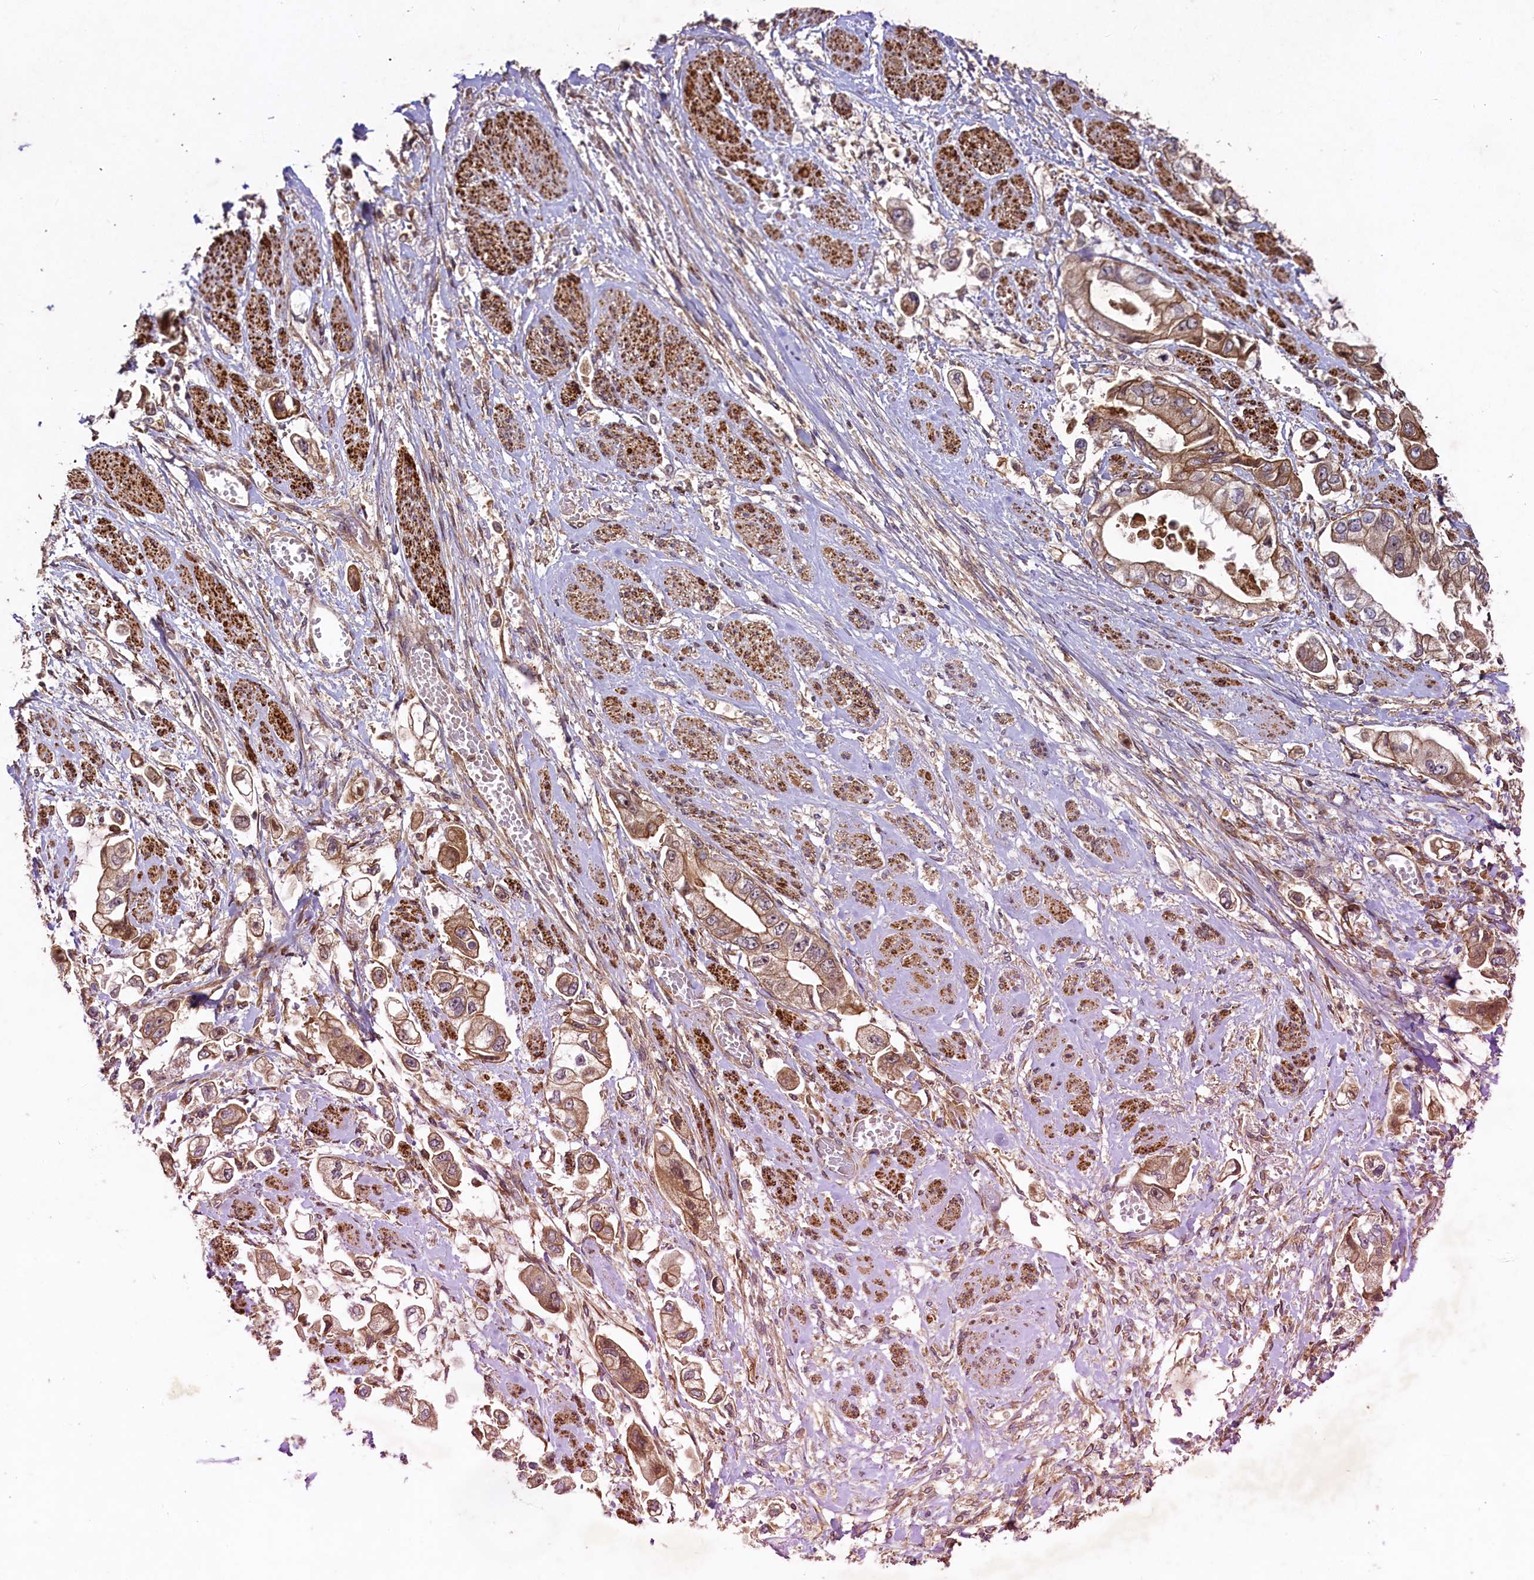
{"staining": {"intensity": "moderate", "quantity": ">75%", "location": "cytoplasmic/membranous"}, "tissue": "stomach cancer", "cell_type": "Tumor cells", "image_type": "cancer", "snomed": [{"axis": "morphology", "description": "Adenocarcinoma, NOS"}, {"axis": "topography", "description": "Stomach"}], "caption": "Stomach cancer (adenocarcinoma) stained for a protein reveals moderate cytoplasmic/membranous positivity in tumor cells.", "gene": "CCDC102A", "patient": {"sex": "male", "age": 62}}